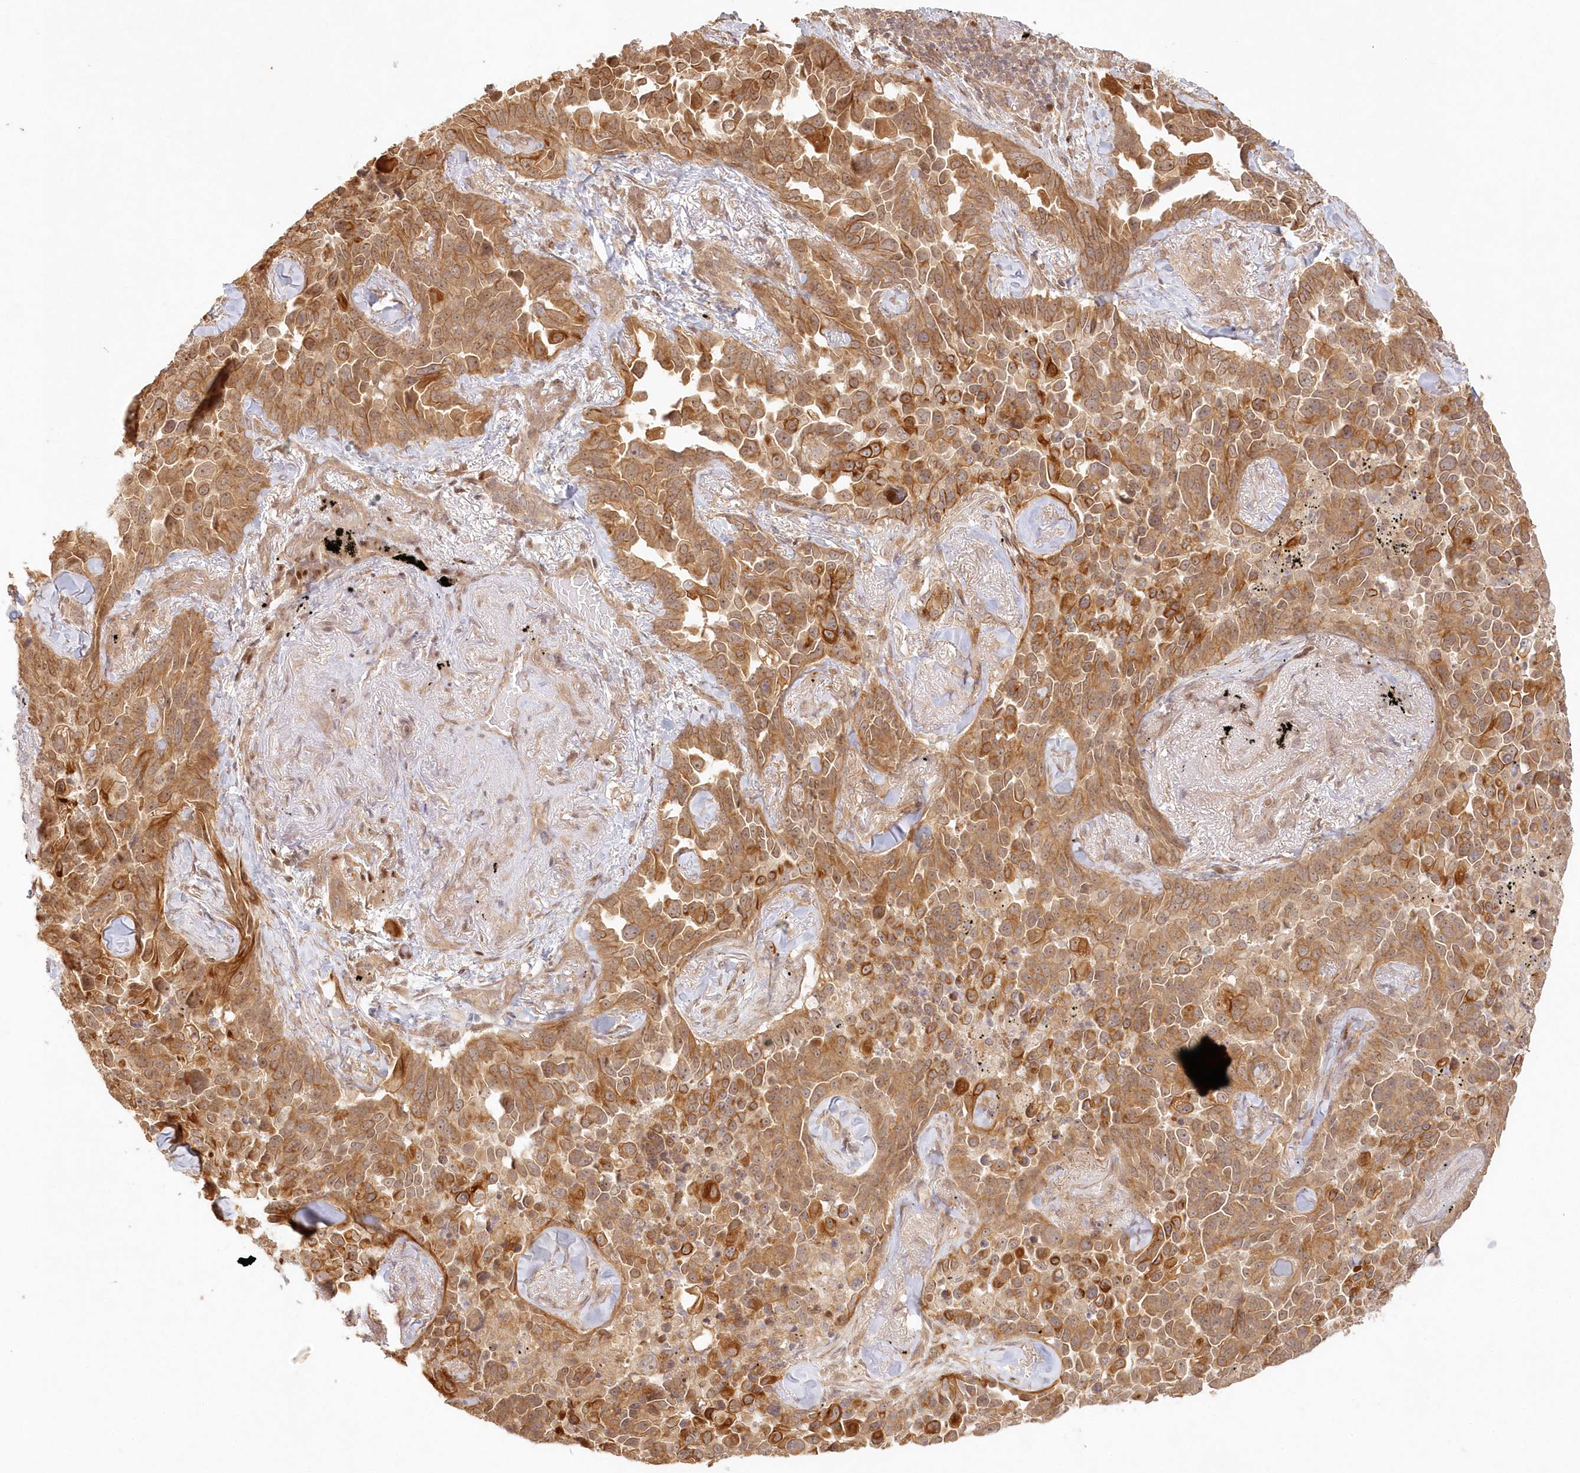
{"staining": {"intensity": "moderate", "quantity": ">75%", "location": "cytoplasmic/membranous"}, "tissue": "lung cancer", "cell_type": "Tumor cells", "image_type": "cancer", "snomed": [{"axis": "morphology", "description": "Adenocarcinoma, NOS"}, {"axis": "topography", "description": "Lung"}], "caption": "This micrograph displays lung cancer stained with immunohistochemistry (IHC) to label a protein in brown. The cytoplasmic/membranous of tumor cells show moderate positivity for the protein. Nuclei are counter-stained blue.", "gene": "KIAA0232", "patient": {"sex": "female", "age": 67}}